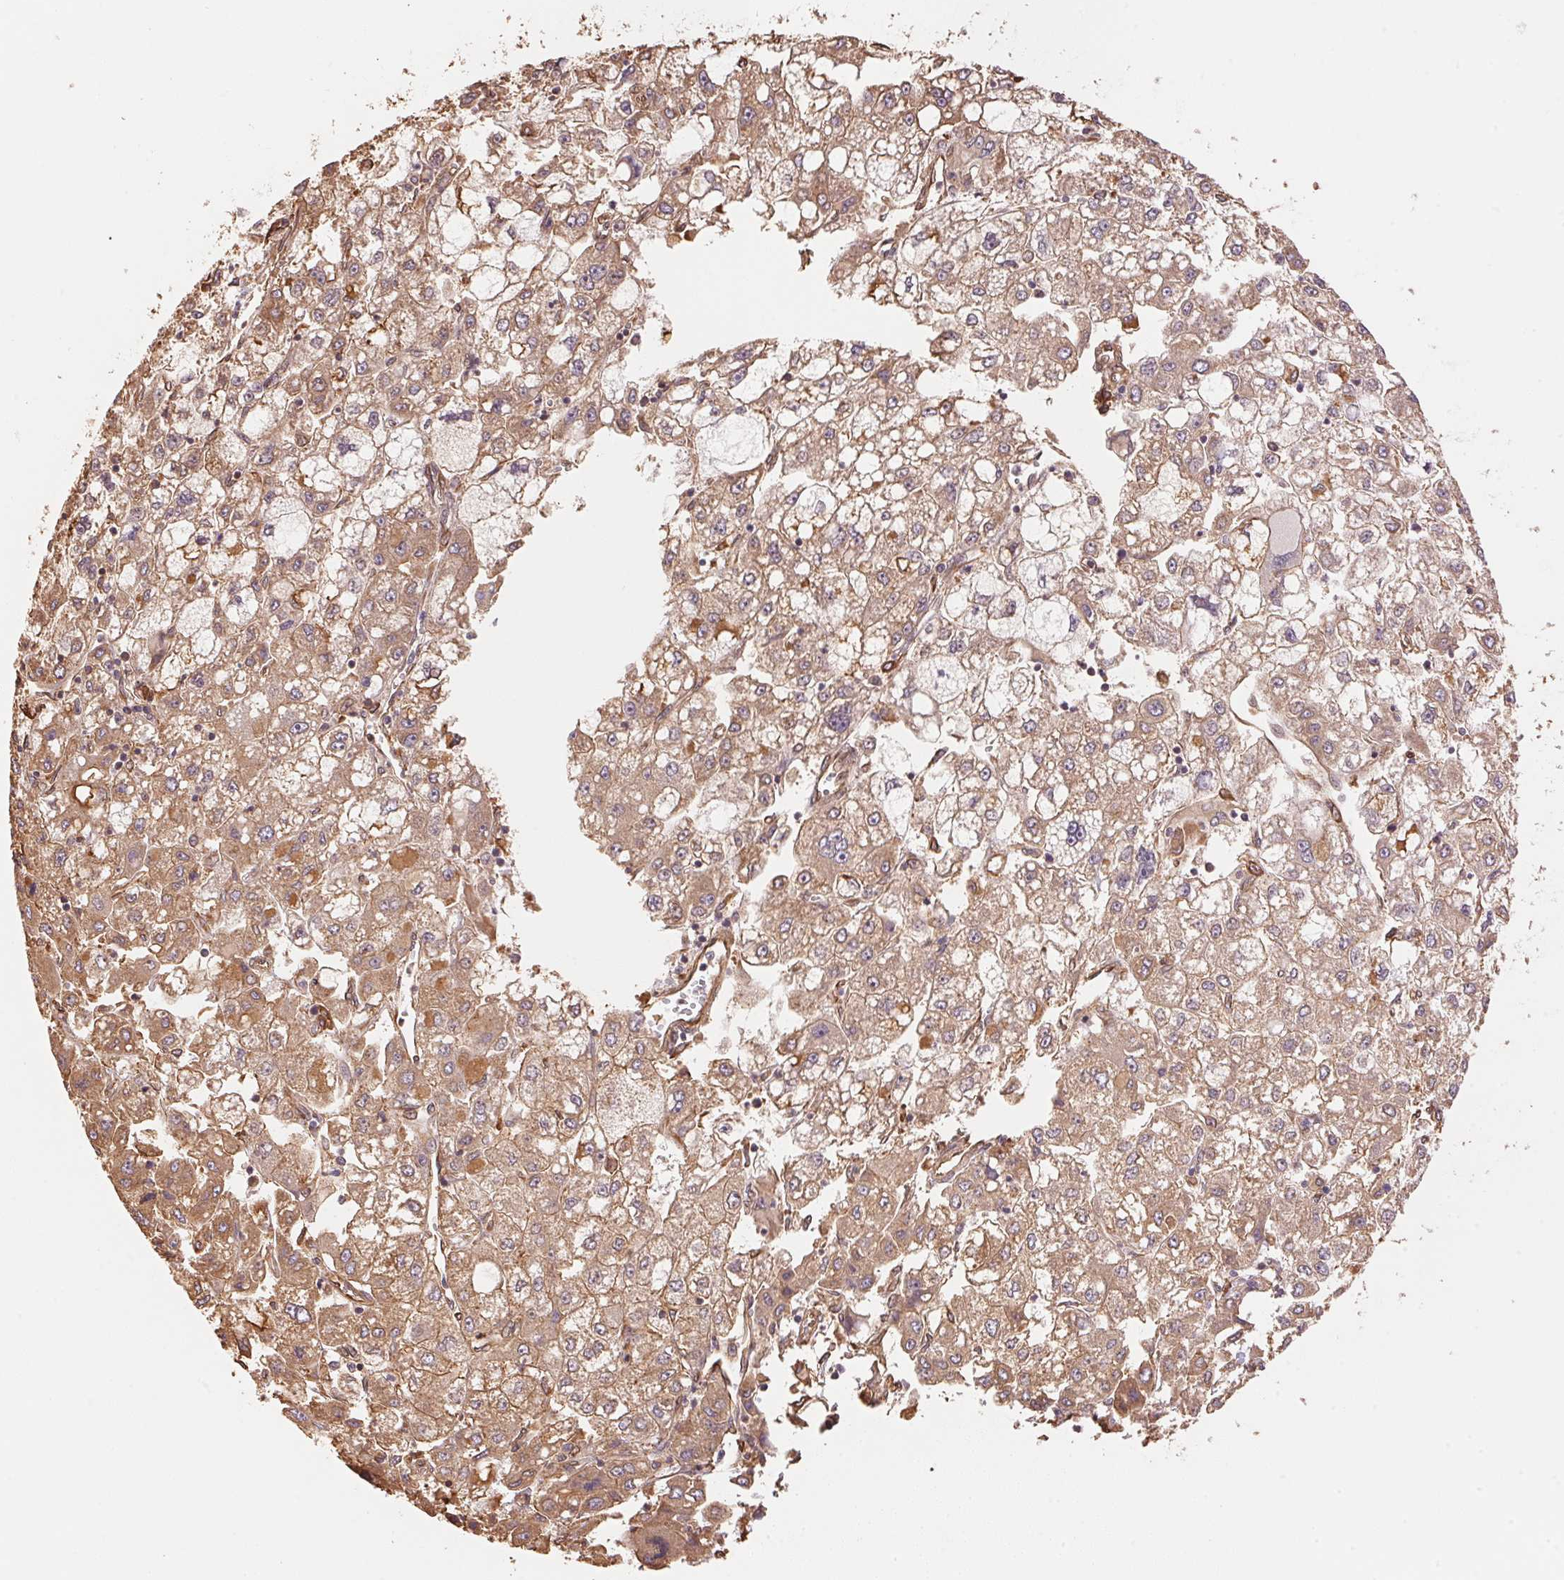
{"staining": {"intensity": "weak", "quantity": ">75%", "location": "cytoplasmic/membranous"}, "tissue": "liver cancer", "cell_type": "Tumor cells", "image_type": "cancer", "snomed": [{"axis": "morphology", "description": "Carcinoma, Hepatocellular, NOS"}, {"axis": "topography", "description": "Liver"}], "caption": "Protein staining of liver cancer tissue exhibits weak cytoplasmic/membranous staining in approximately >75% of tumor cells.", "gene": "C6orf163", "patient": {"sex": "male", "age": 40}}